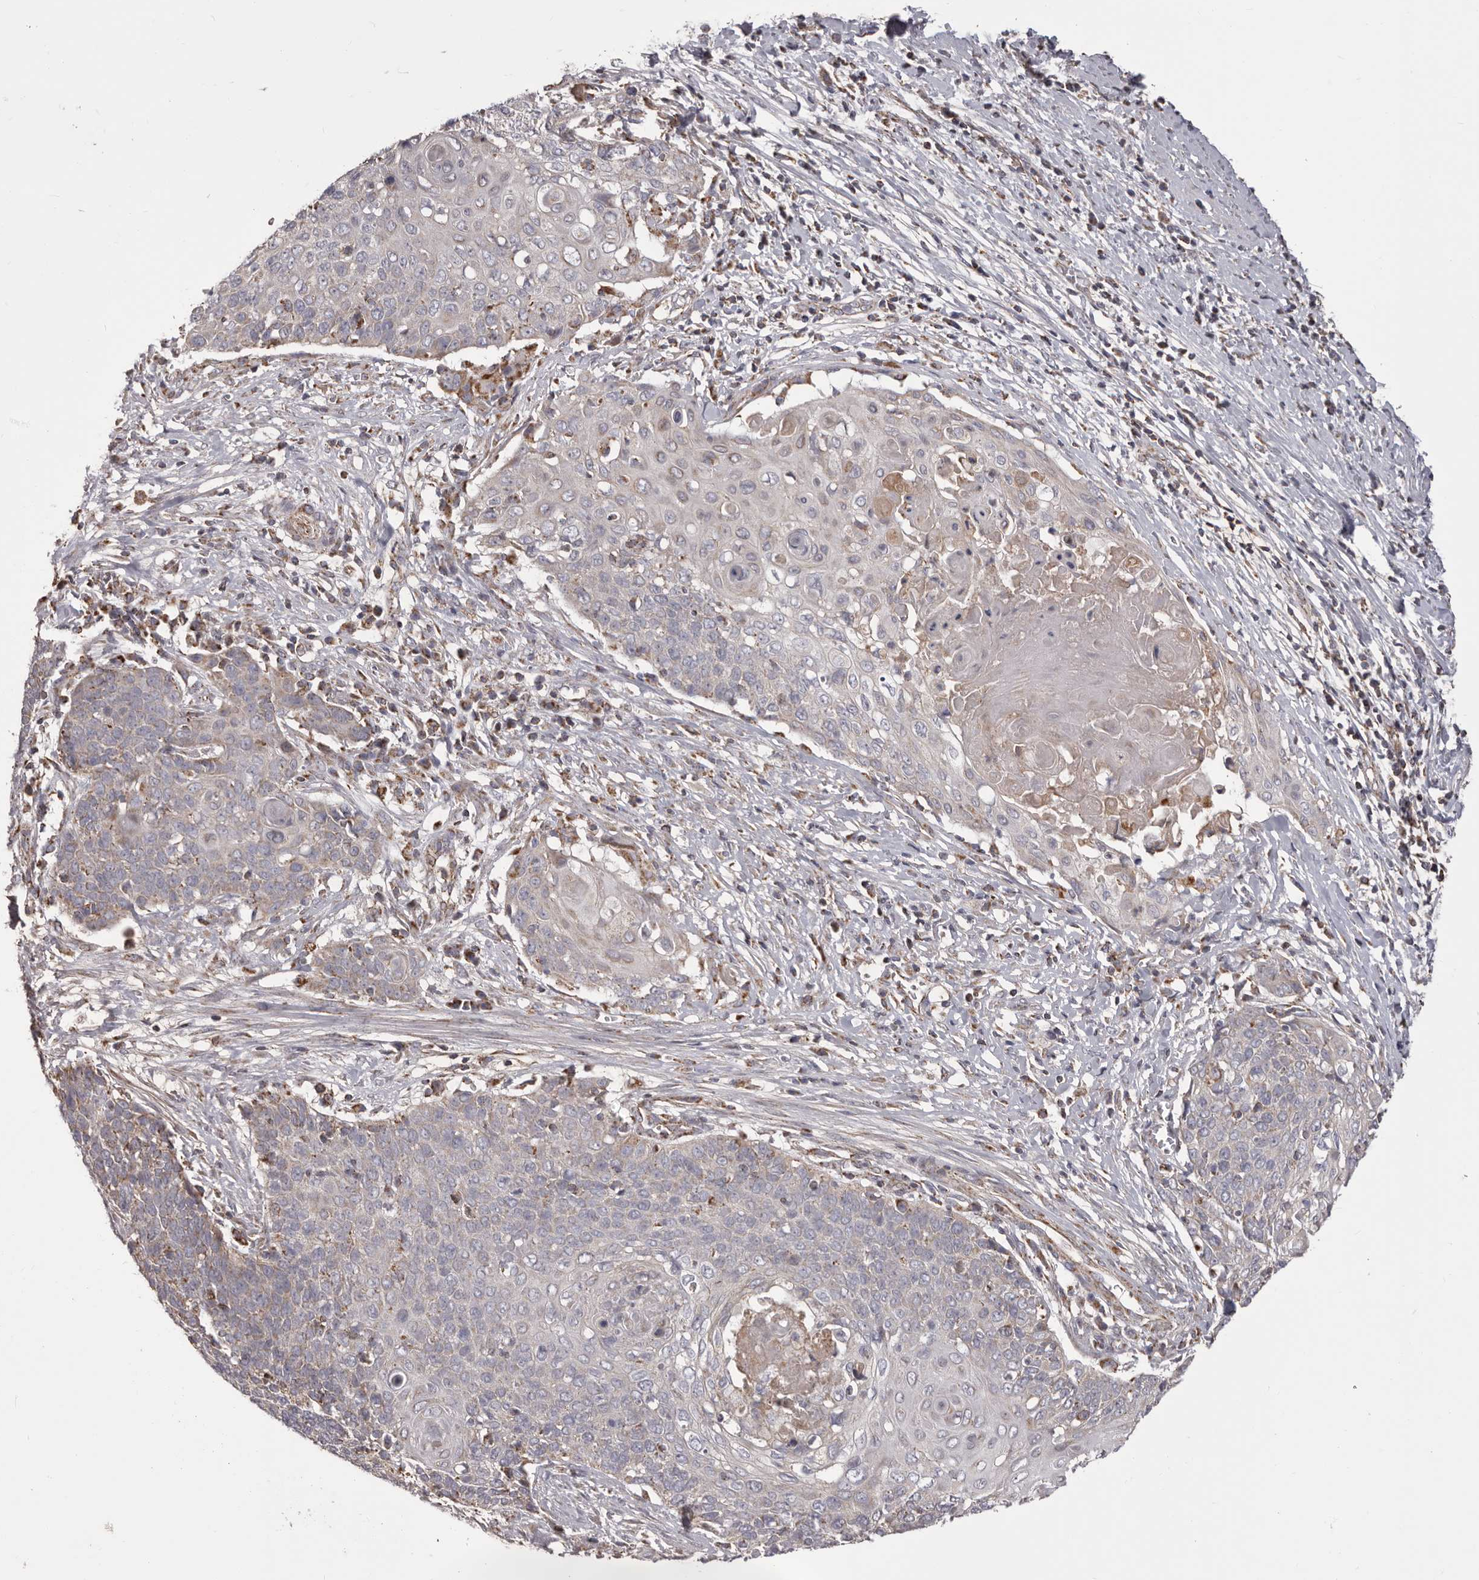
{"staining": {"intensity": "weak", "quantity": "<25%", "location": "cytoplasmic/membranous"}, "tissue": "cervical cancer", "cell_type": "Tumor cells", "image_type": "cancer", "snomed": [{"axis": "morphology", "description": "Squamous cell carcinoma, NOS"}, {"axis": "topography", "description": "Cervix"}], "caption": "Tumor cells show no significant protein staining in squamous cell carcinoma (cervical).", "gene": "CHRM2", "patient": {"sex": "female", "age": 39}}